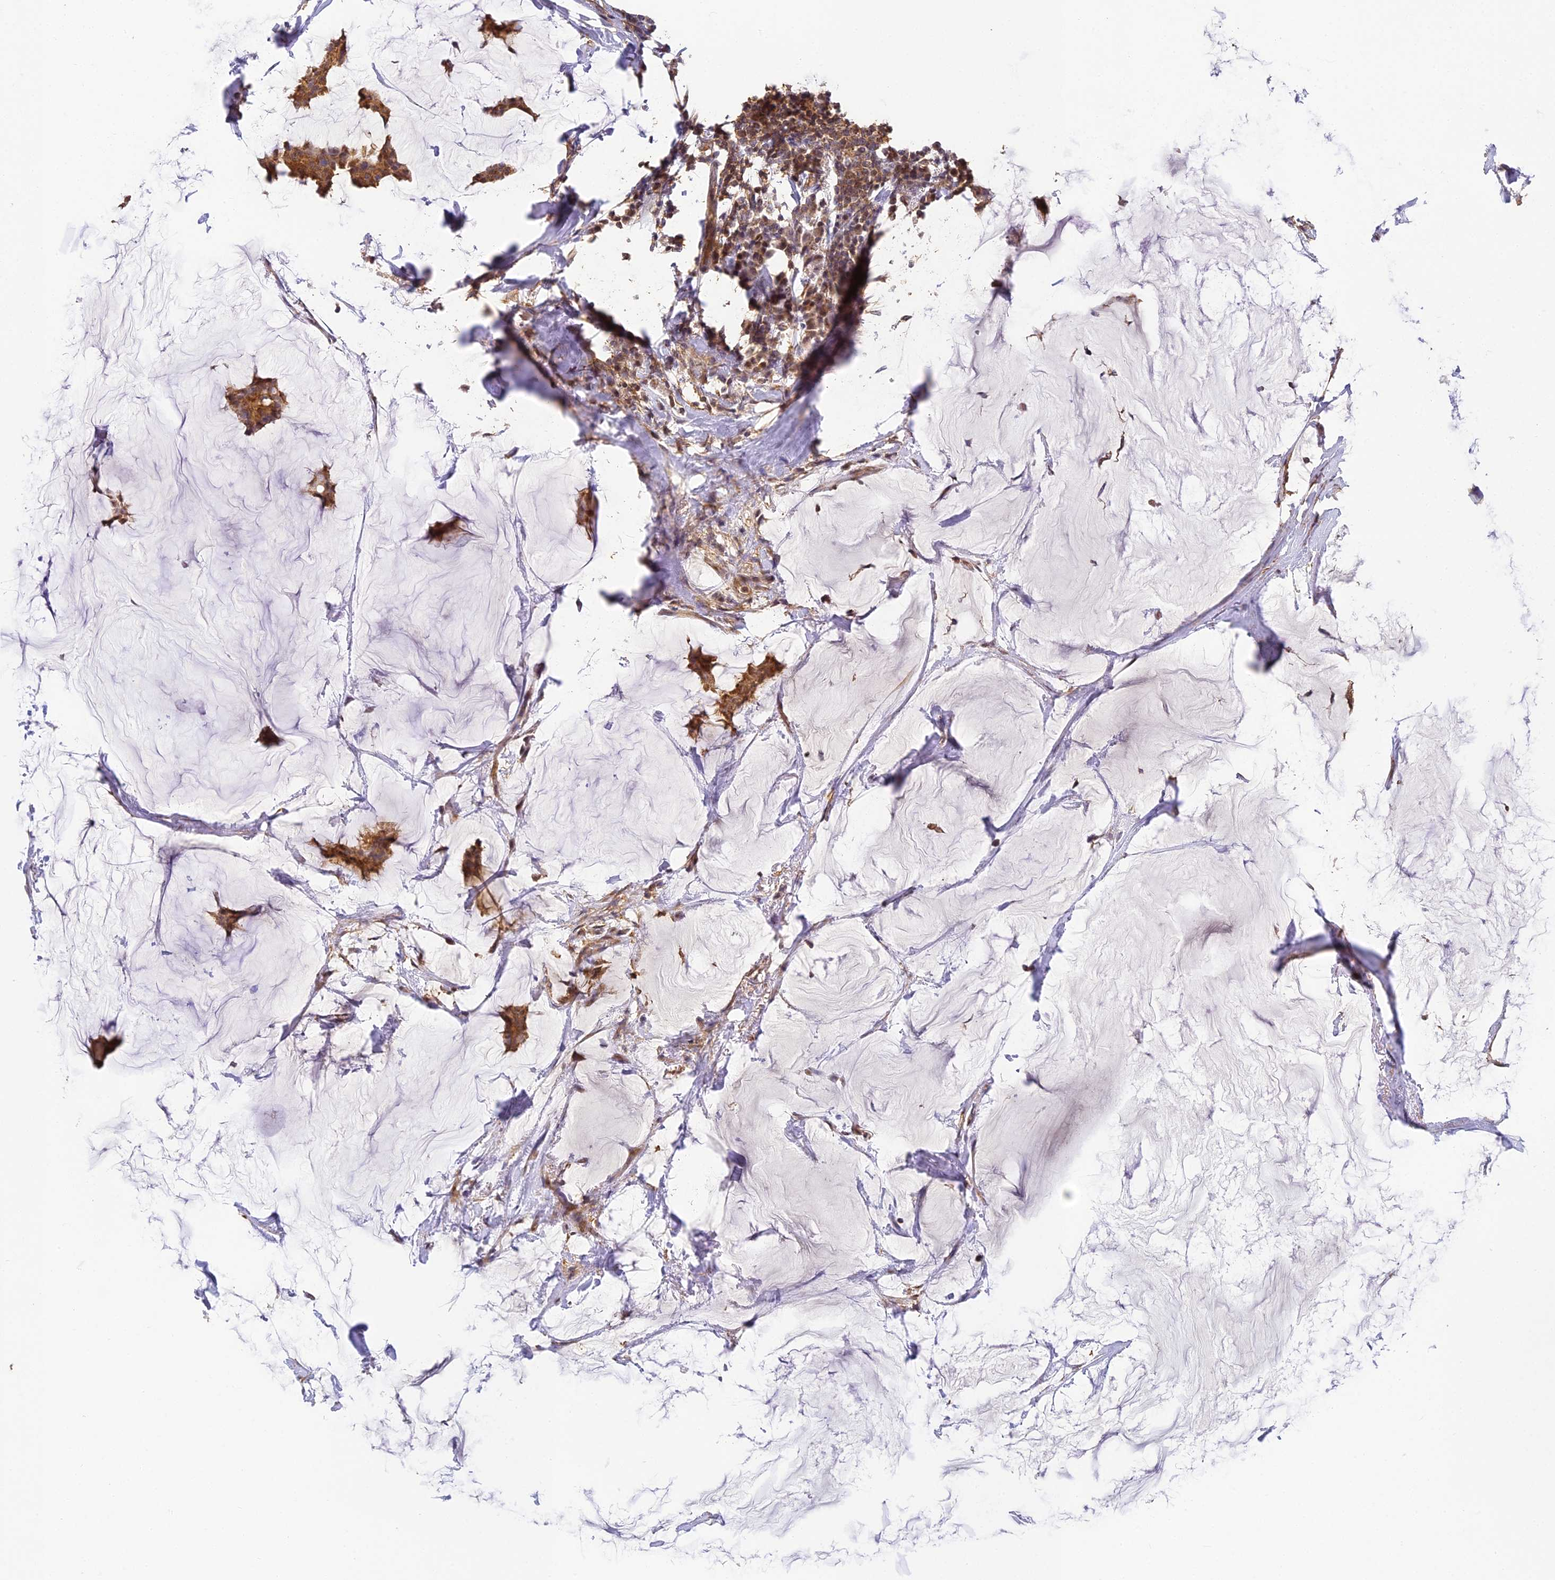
{"staining": {"intensity": "moderate", "quantity": ">75%", "location": "cytoplasmic/membranous,nuclear"}, "tissue": "breast cancer", "cell_type": "Tumor cells", "image_type": "cancer", "snomed": [{"axis": "morphology", "description": "Duct carcinoma"}, {"axis": "topography", "description": "Breast"}], "caption": "Immunohistochemistry (IHC) image of neoplastic tissue: human invasive ductal carcinoma (breast) stained using immunohistochemistry shows medium levels of moderate protein expression localized specifically in the cytoplasmic/membranous and nuclear of tumor cells, appearing as a cytoplasmic/membranous and nuclear brown color.", "gene": "ZNF443", "patient": {"sex": "female", "age": 93}}